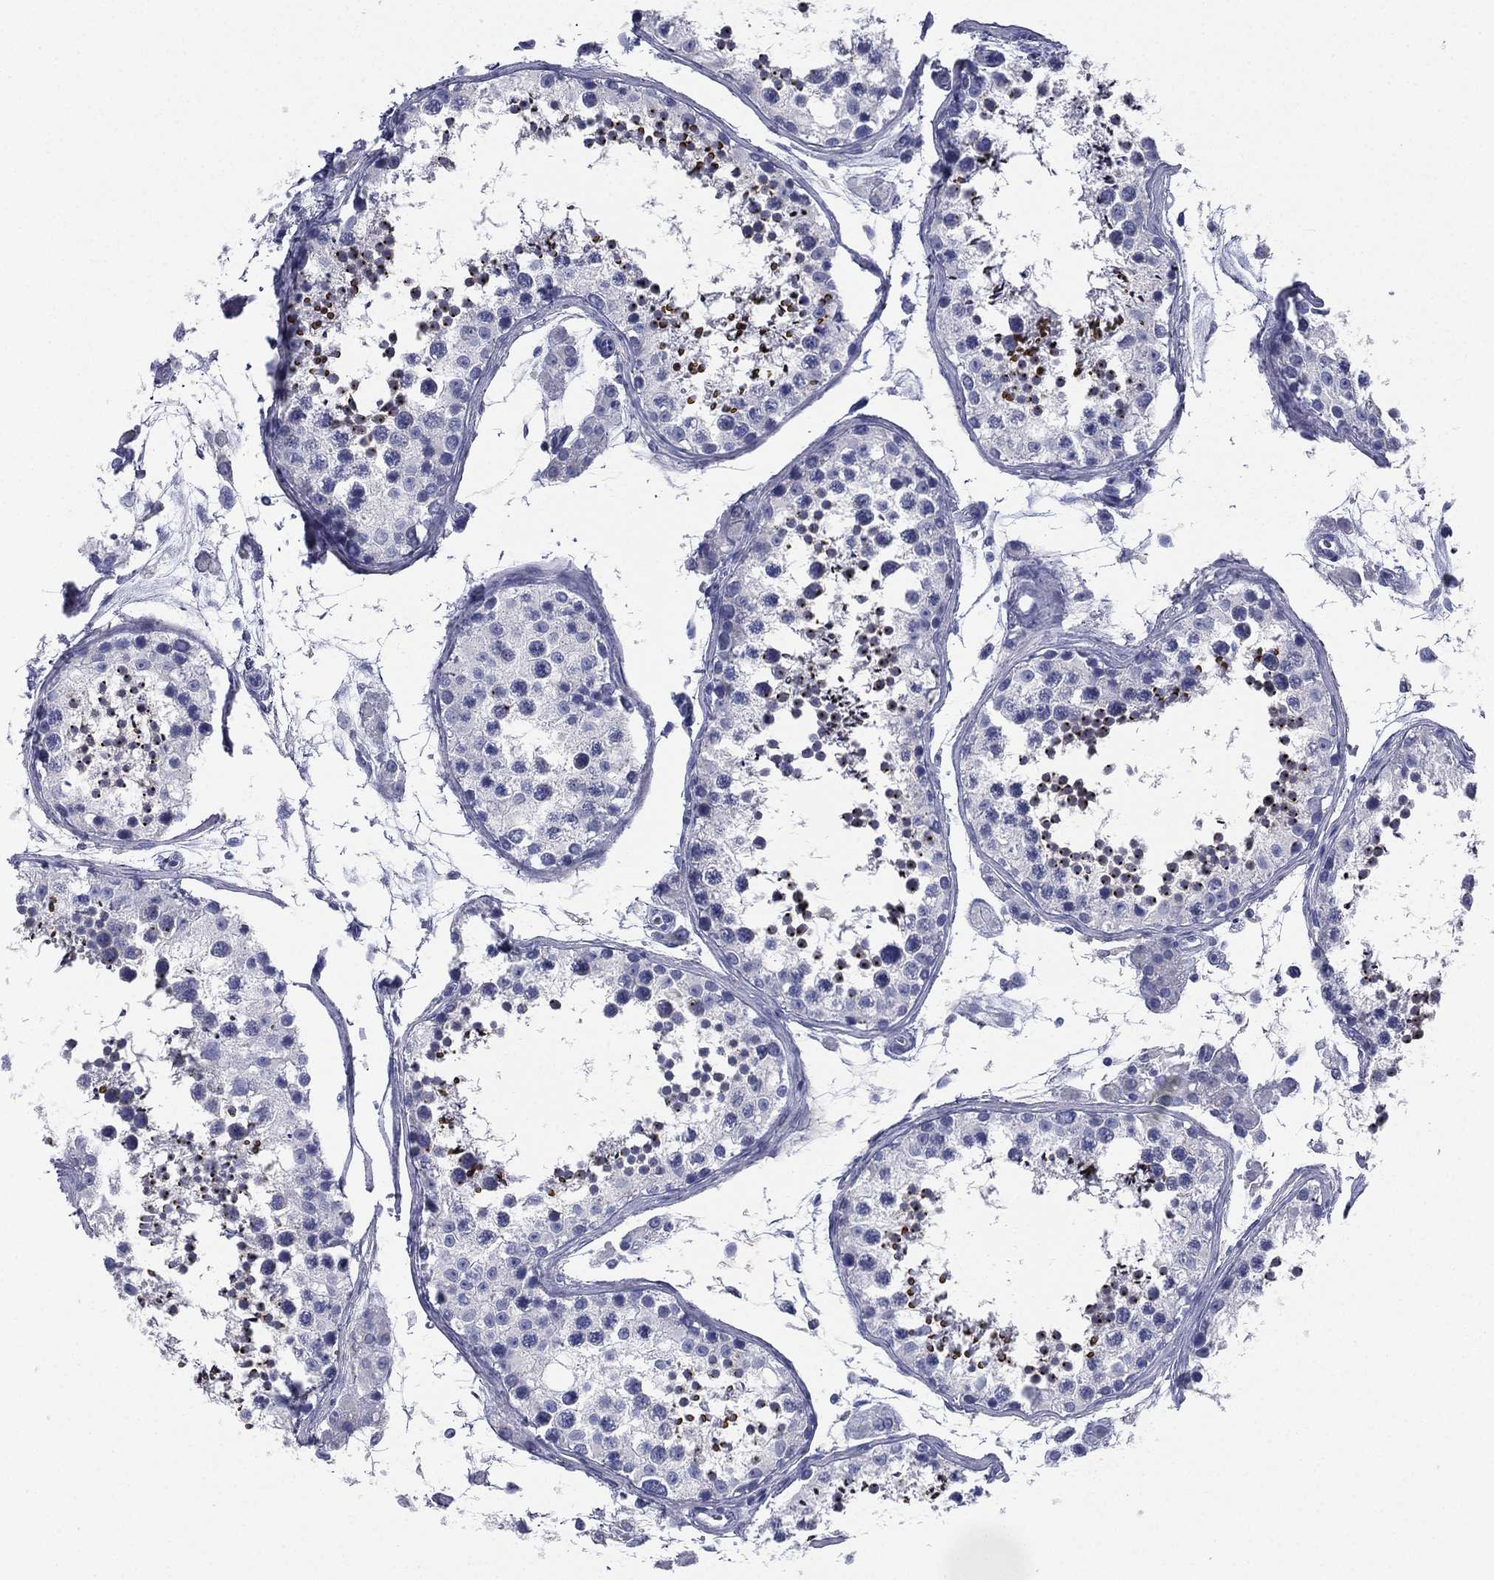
{"staining": {"intensity": "strong", "quantity": "<25%", "location": "nuclear"}, "tissue": "testis", "cell_type": "Cells in seminiferous ducts", "image_type": "normal", "snomed": [{"axis": "morphology", "description": "Normal tissue, NOS"}, {"axis": "topography", "description": "Testis"}], "caption": "A high-resolution photomicrograph shows IHC staining of benign testis, which demonstrates strong nuclear positivity in about <25% of cells in seminiferous ducts.", "gene": "FCER2", "patient": {"sex": "male", "age": 41}}